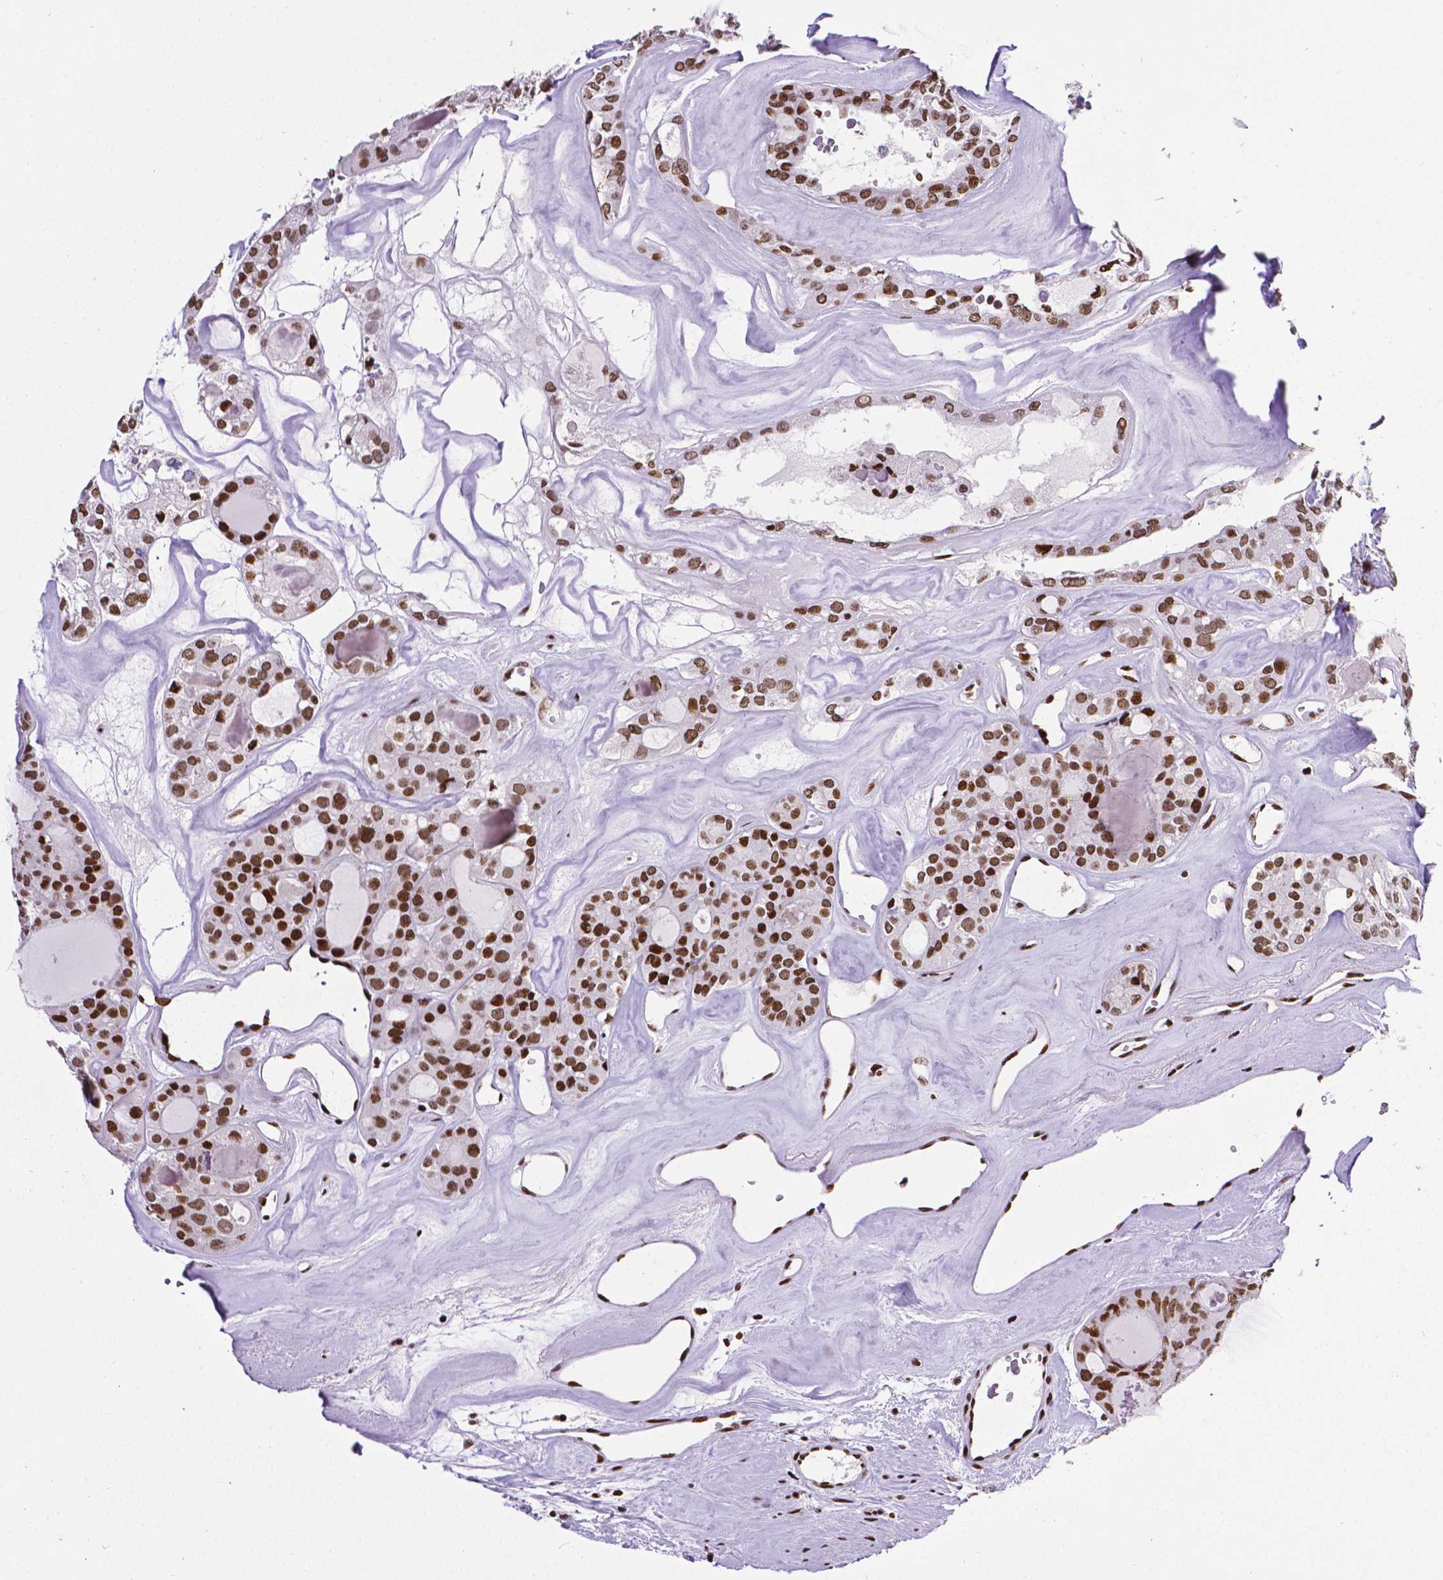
{"staining": {"intensity": "strong", "quantity": ">75%", "location": "nuclear"}, "tissue": "thyroid cancer", "cell_type": "Tumor cells", "image_type": "cancer", "snomed": [{"axis": "morphology", "description": "Follicular adenoma carcinoma, NOS"}, {"axis": "topography", "description": "Thyroid gland"}], "caption": "Protein expression analysis of human thyroid cancer (follicular adenoma carcinoma) reveals strong nuclear staining in approximately >75% of tumor cells.", "gene": "CTCF", "patient": {"sex": "male", "age": 75}}